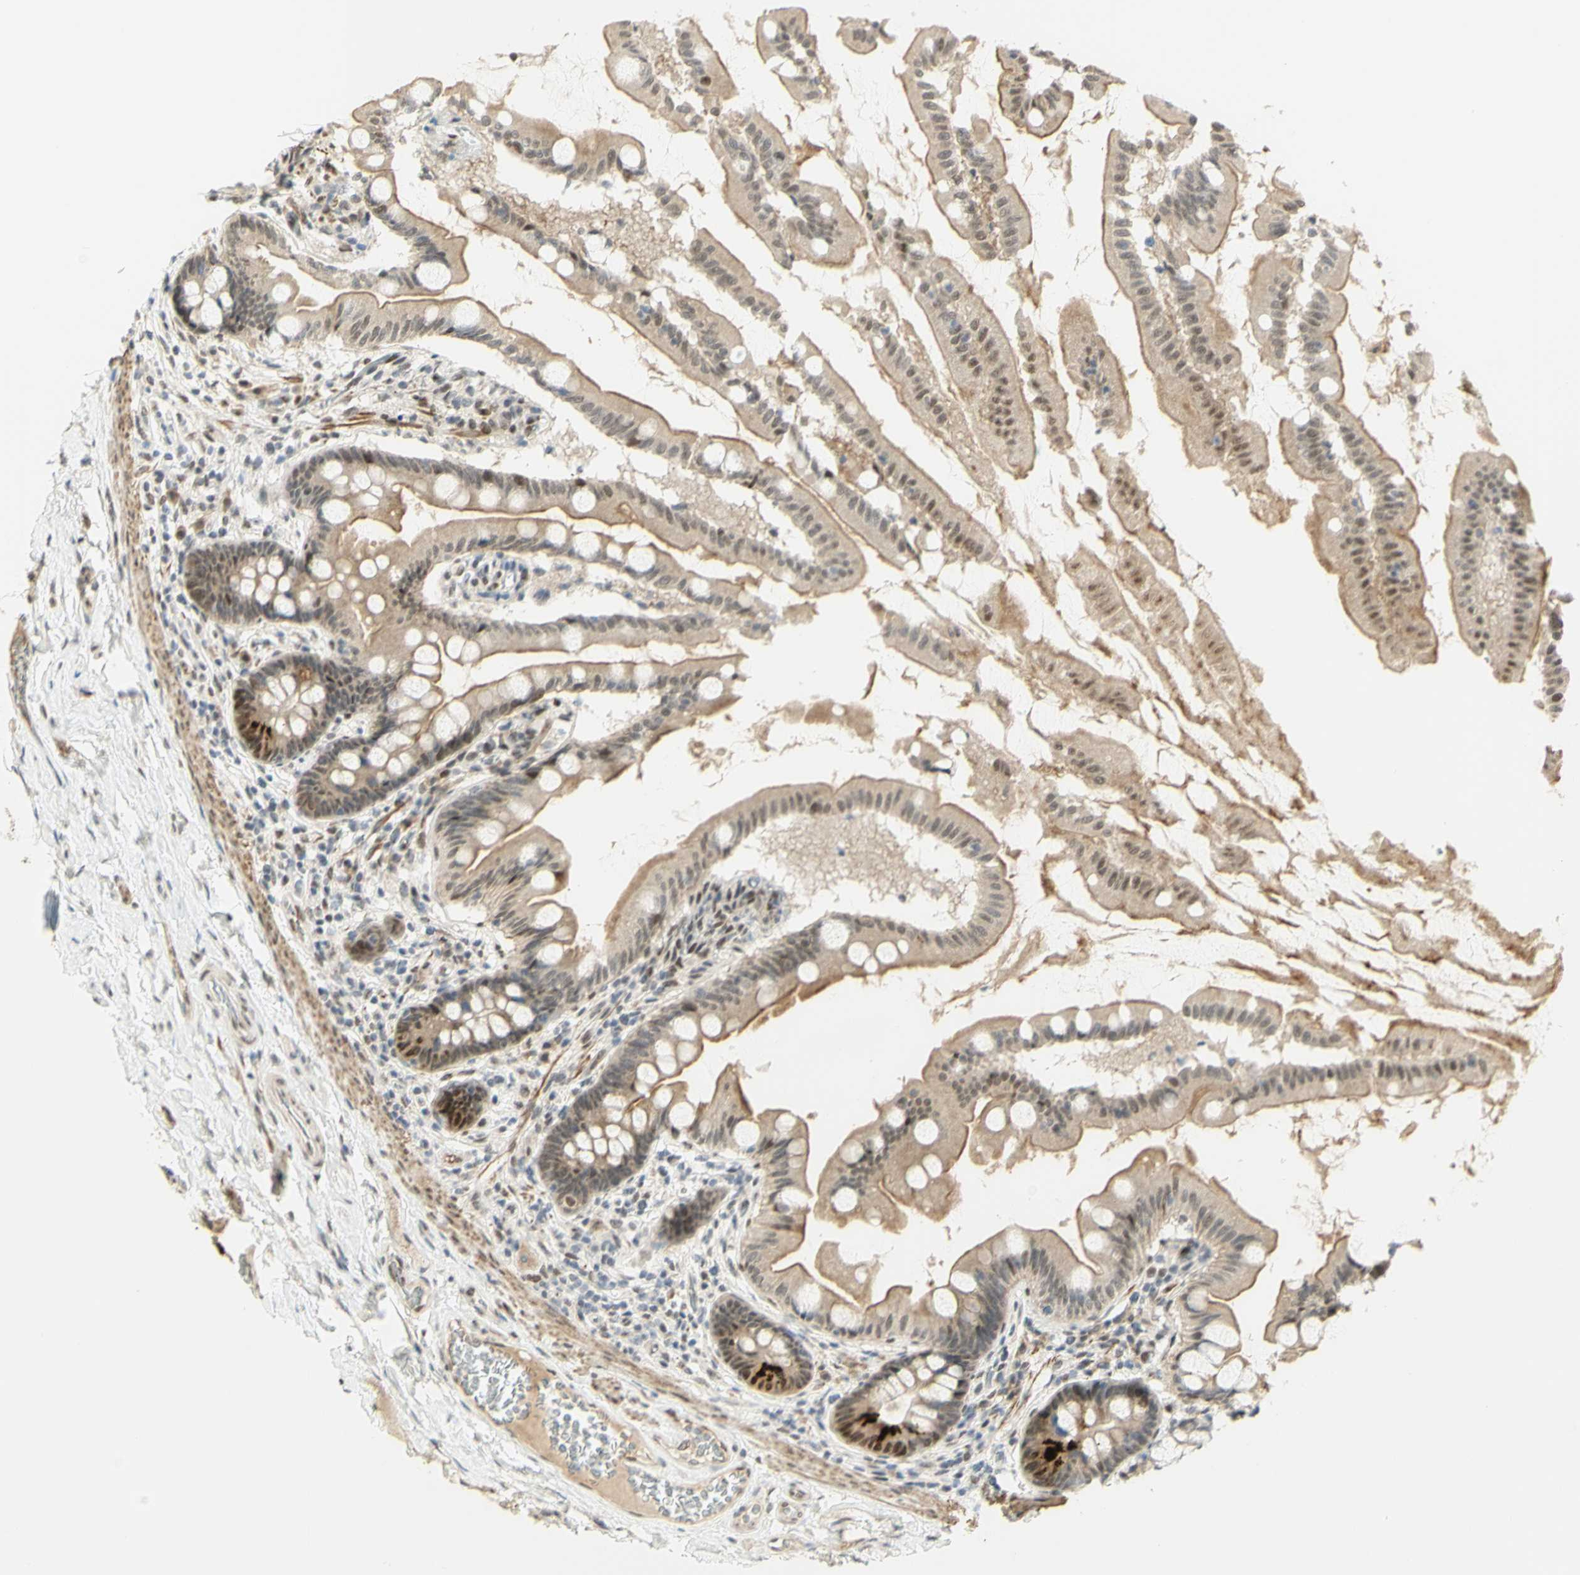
{"staining": {"intensity": "moderate", "quantity": ">75%", "location": "cytoplasmic/membranous,nuclear"}, "tissue": "small intestine", "cell_type": "Glandular cells", "image_type": "normal", "snomed": [{"axis": "morphology", "description": "Normal tissue, NOS"}, {"axis": "topography", "description": "Small intestine"}], "caption": "Protein staining demonstrates moderate cytoplasmic/membranous,nuclear positivity in approximately >75% of glandular cells in benign small intestine.", "gene": "DDX1", "patient": {"sex": "female", "age": 56}}